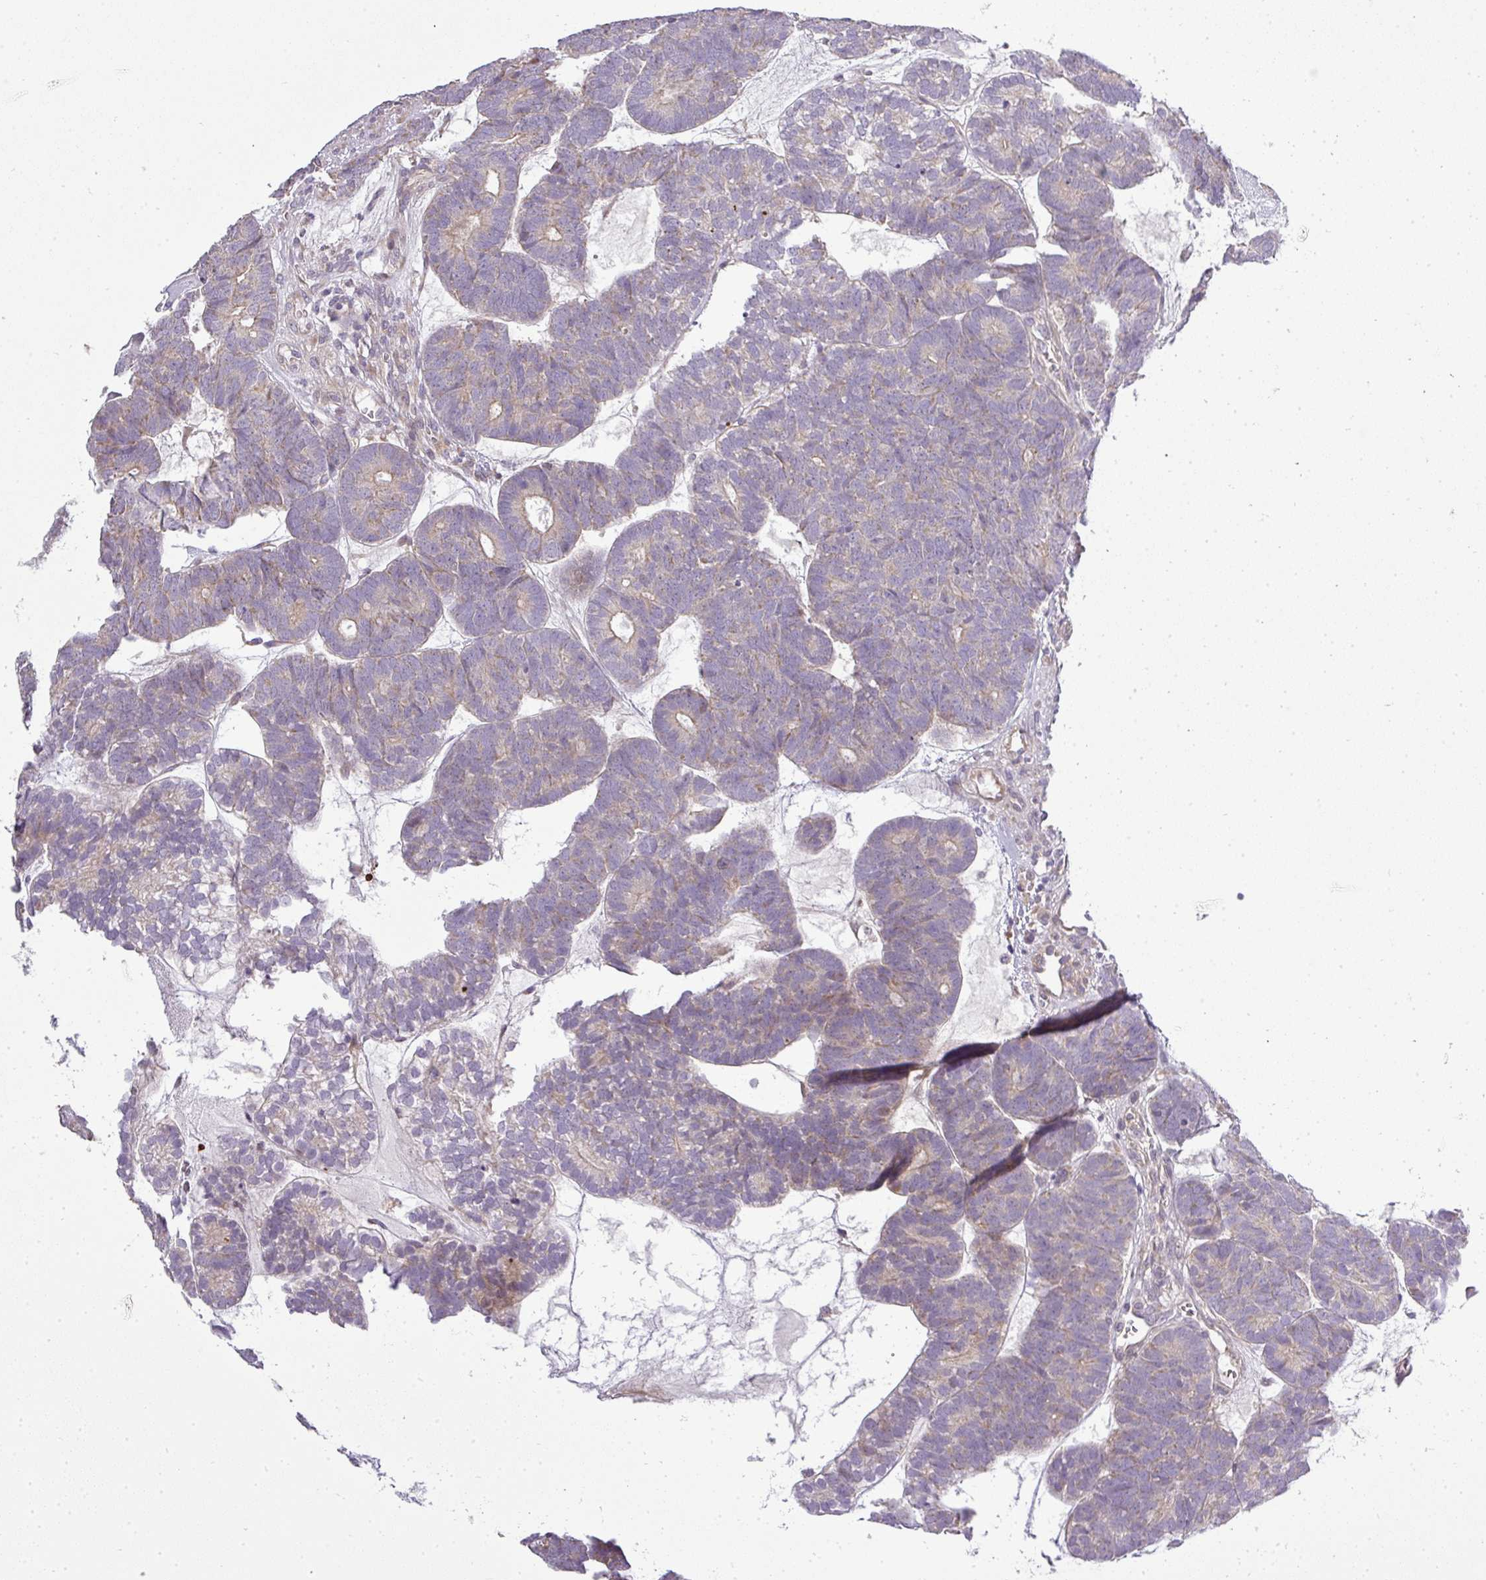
{"staining": {"intensity": "weak", "quantity": "<25%", "location": "cytoplasmic/membranous"}, "tissue": "head and neck cancer", "cell_type": "Tumor cells", "image_type": "cancer", "snomed": [{"axis": "morphology", "description": "Adenocarcinoma, NOS"}, {"axis": "topography", "description": "Head-Neck"}], "caption": "An image of head and neck adenocarcinoma stained for a protein reveals no brown staining in tumor cells.", "gene": "ZDHHC1", "patient": {"sex": "female", "age": 81}}